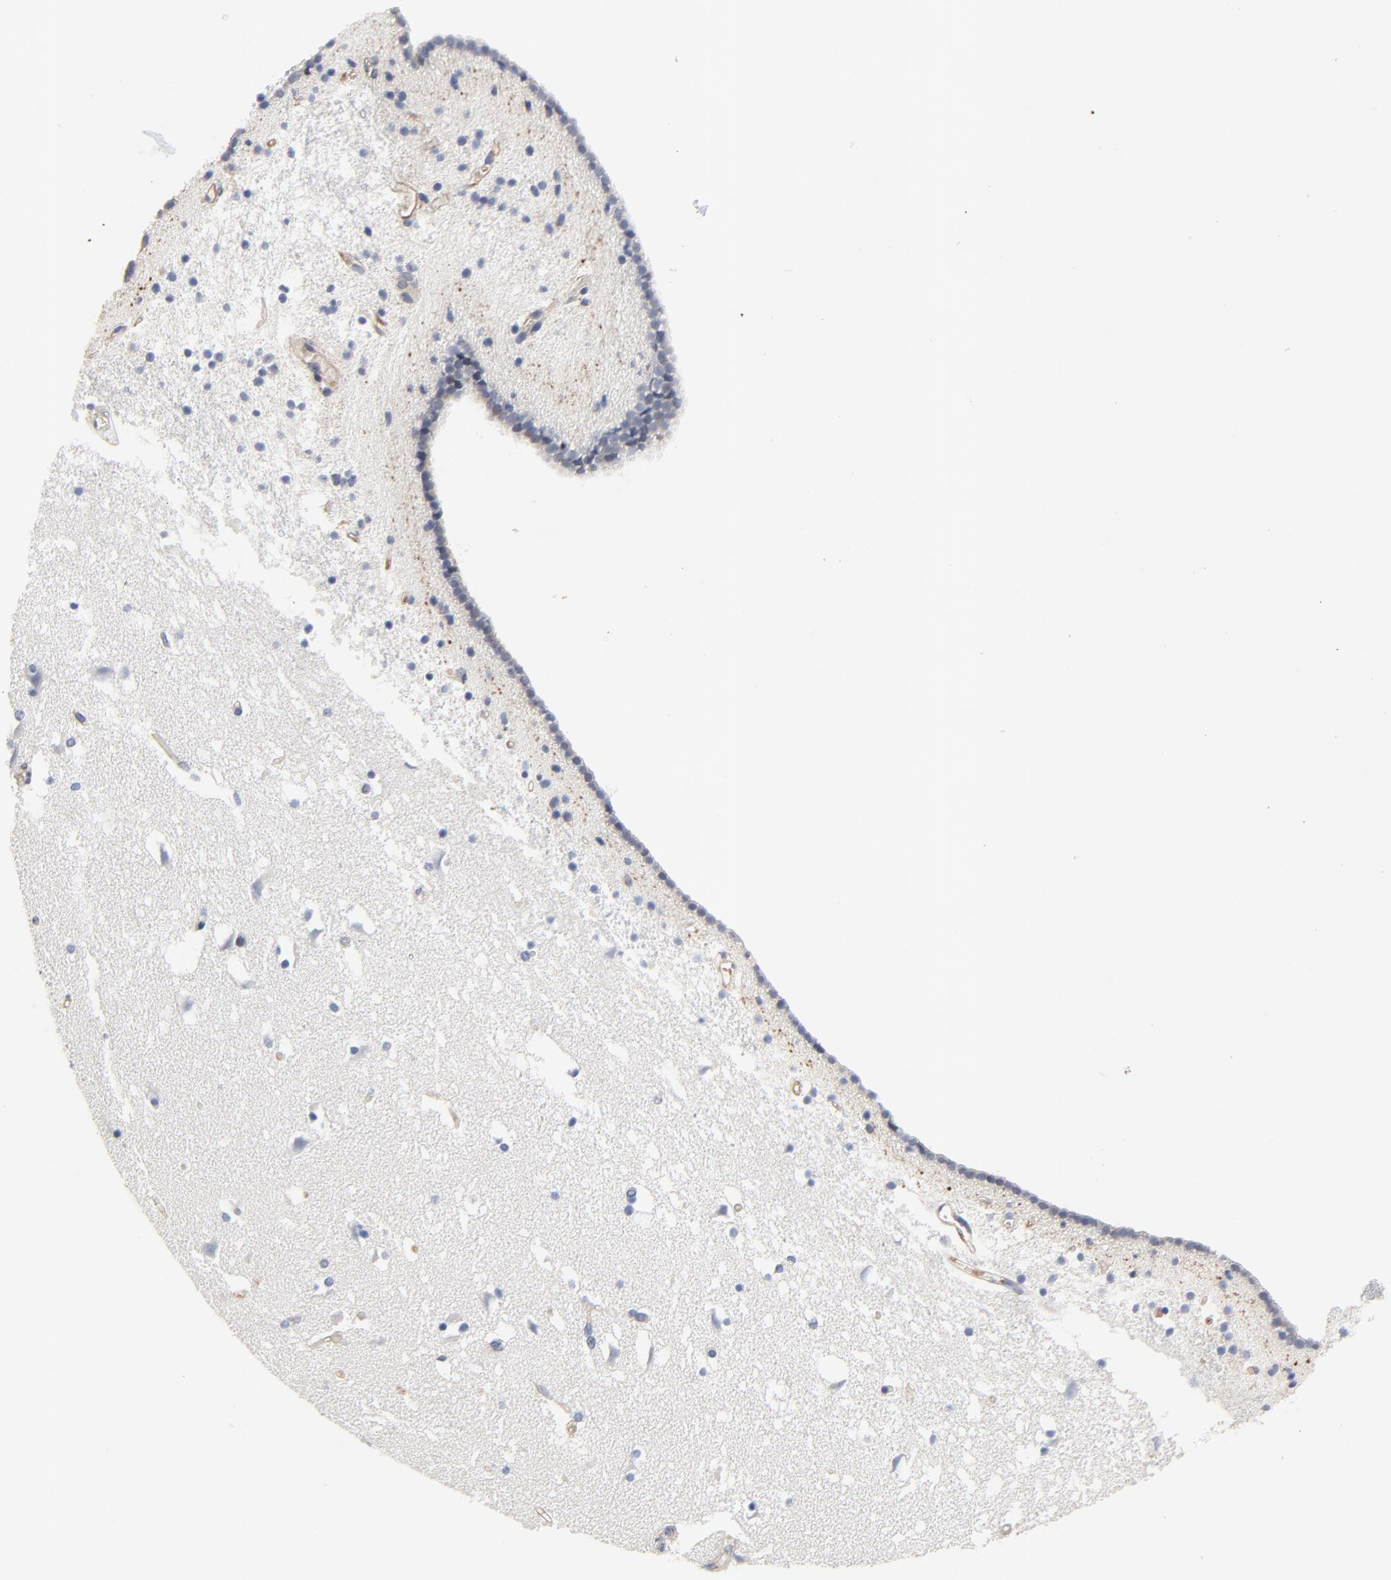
{"staining": {"intensity": "negative", "quantity": "none", "location": "none"}, "tissue": "caudate", "cell_type": "Glial cells", "image_type": "normal", "snomed": [{"axis": "morphology", "description": "Normal tissue, NOS"}, {"axis": "topography", "description": "Lateral ventricle wall"}], "caption": "Immunohistochemistry image of unremarkable caudate stained for a protein (brown), which reveals no staining in glial cells.", "gene": "NXF3", "patient": {"sex": "male", "age": 45}}